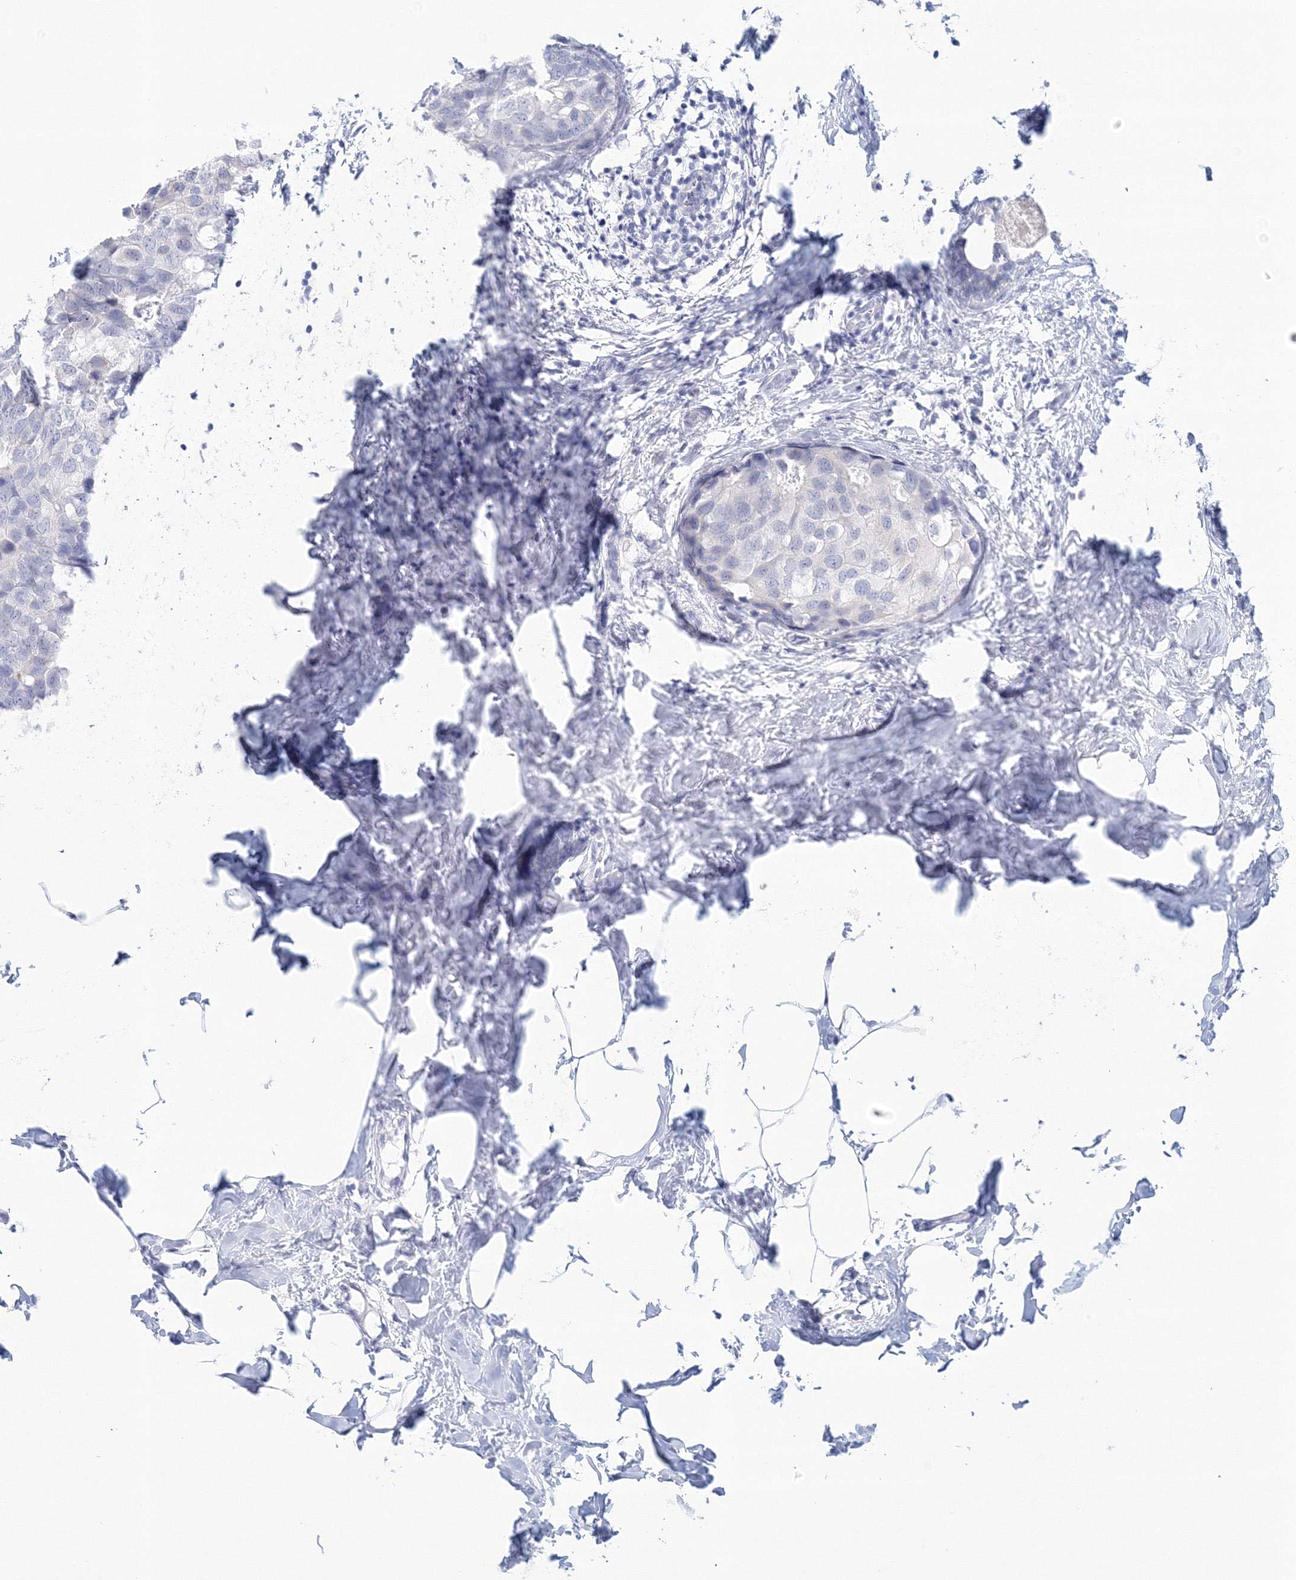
{"staining": {"intensity": "negative", "quantity": "none", "location": "none"}, "tissue": "breast cancer", "cell_type": "Tumor cells", "image_type": "cancer", "snomed": [{"axis": "morphology", "description": "Normal tissue, NOS"}, {"axis": "morphology", "description": "Duct carcinoma"}, {"axis": "topography", "description": "Breast"}], "caption": "This histopathology image is of invasive ductal carcinoma (breast) stained with IHC to label a protein in brown with the nuclei are counter-stained blue. There is no staining in tumor cells.", "gene": "VSIG1", "patient": {"sex": "female", "age": 50}}